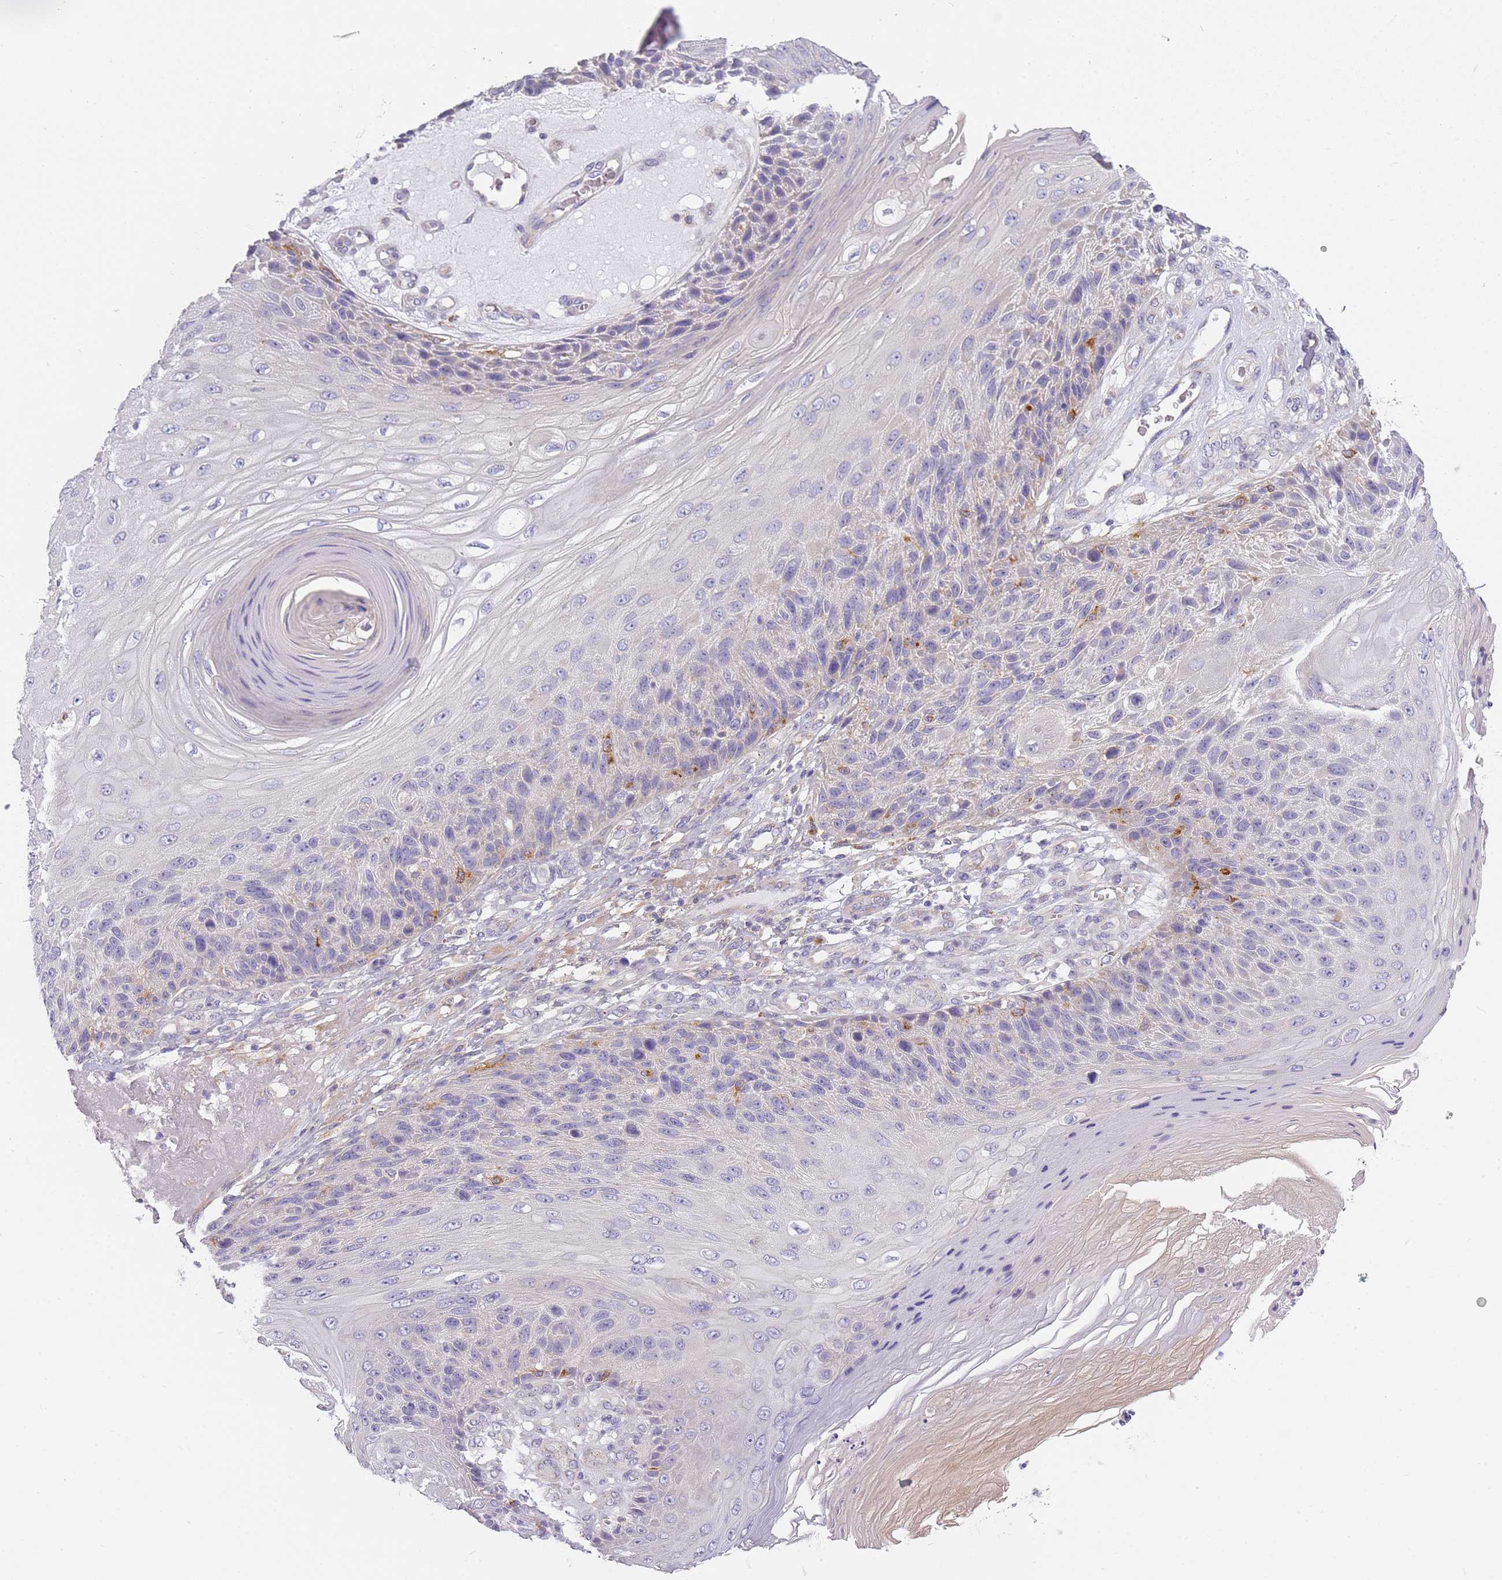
{"staining": {"intensity": "negative", "quantity": "none", "location": "none"}, "tissue": "skin cancer", "cell_type": "Tumor cells", "image_type": "cancer", "snomed": [{"axis": "morphology", "description": "Squamous cell carcinoma, NOS"}, {"axis": "topography", "description": "Skin"}], "caption": "Photomicrograph shows no significant protein expression in tumor cells of squamous cell carcinoma (skin). Nuclei are stained in blue.", "gene": "AP3M2", "patient": {"sex": "female", "age": 88}}